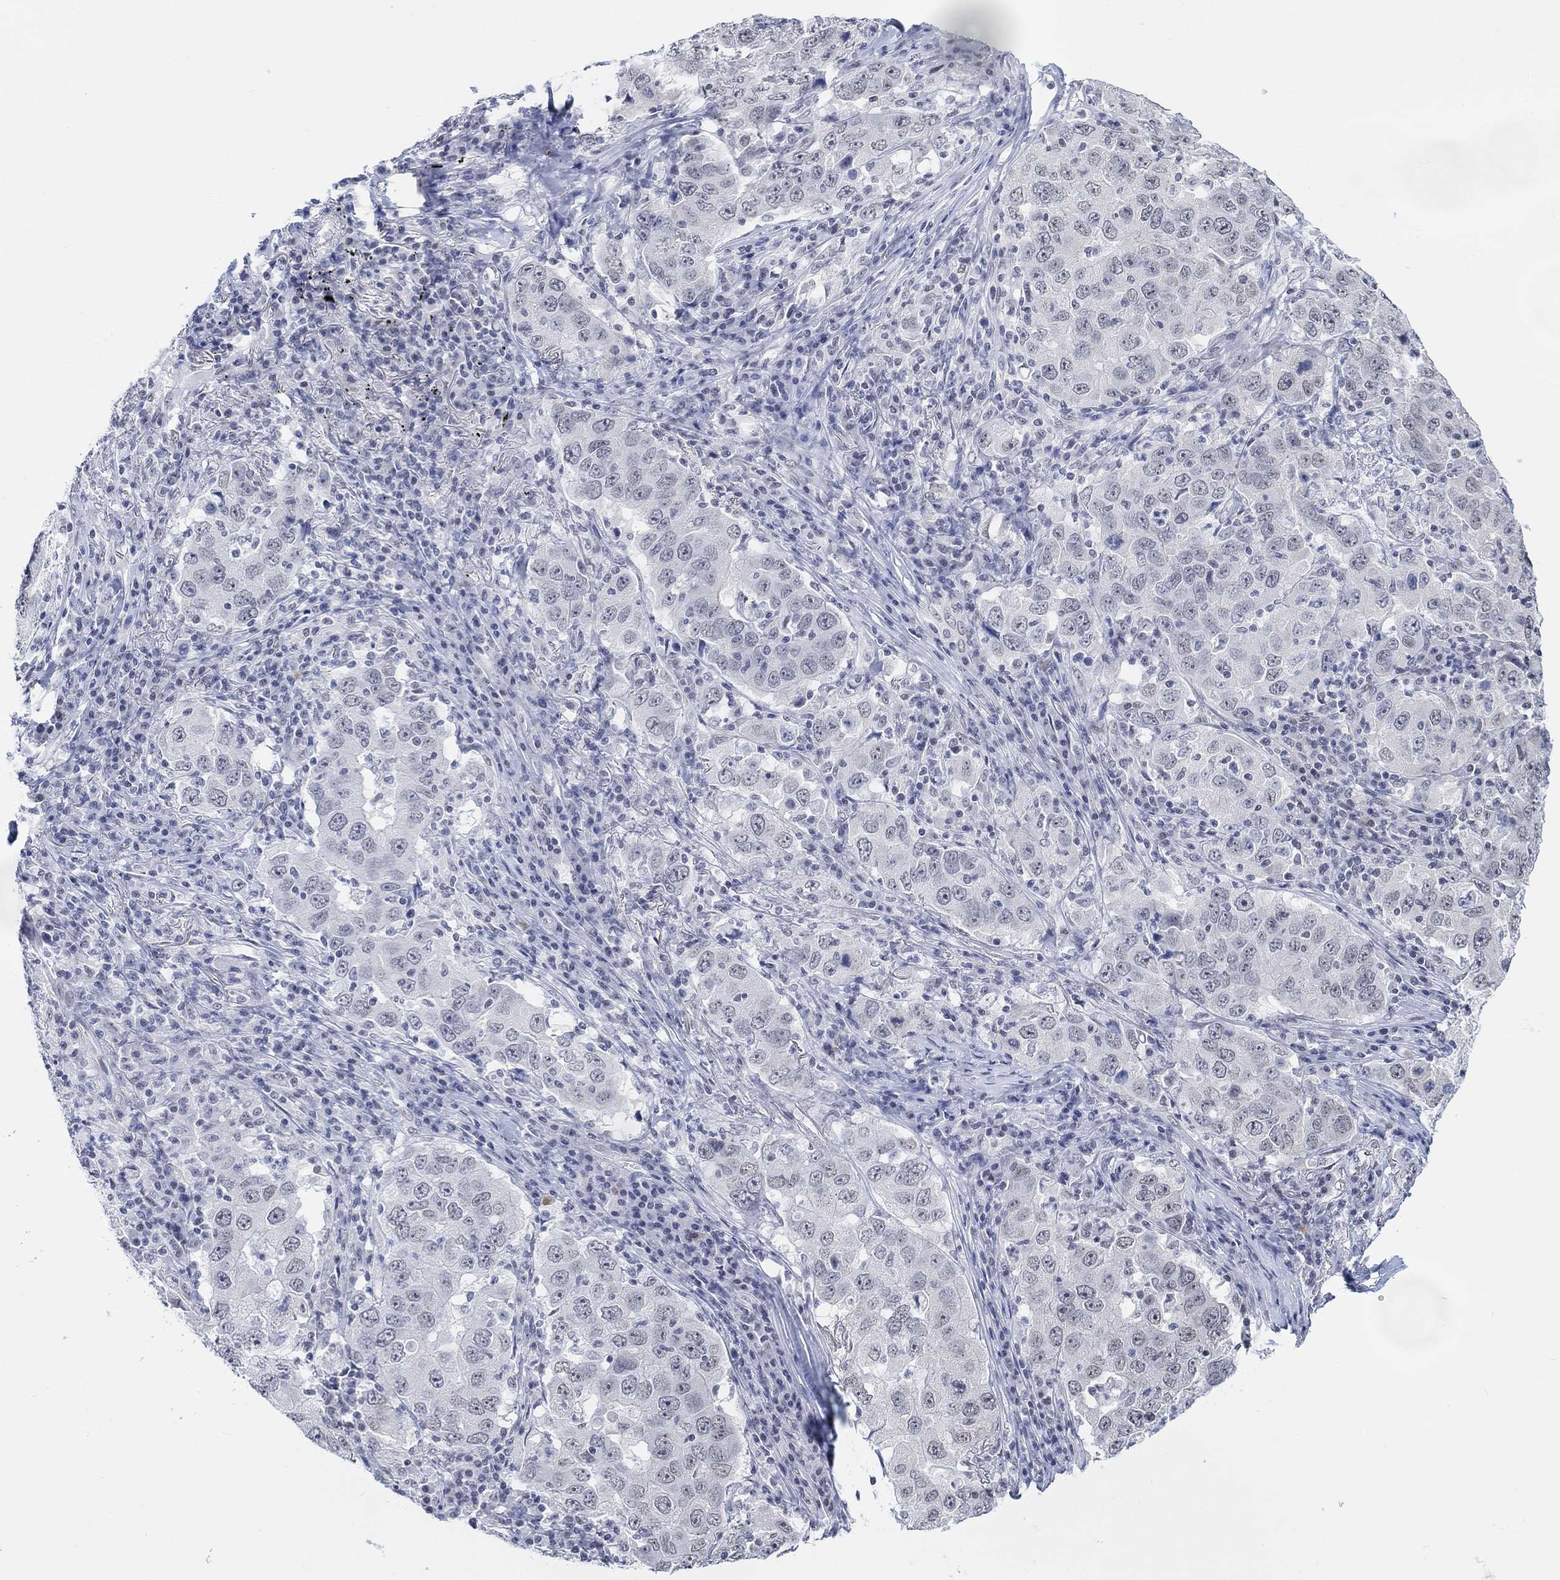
{"staining": {"intensity": "negative", "quantity": "none", "location": "none"}, "tissue": "lung cancer", "cell_type": "Tumor cells", "image_type": "cancer", "snomed": [{"axis": "morphology", "description": "Adenocarcinoma, NOS"}, {"axis": "topography", "description": "Lung"}], "caption": "Immunohistochemistry of lung cancer reveals no positivity in tumor cells. The staining is performed using DAB brown chromogen with nuclei counter-stained in using hematoxylin.", "gene": "PURG", "patient": {"sex": "male", "age": 73}}